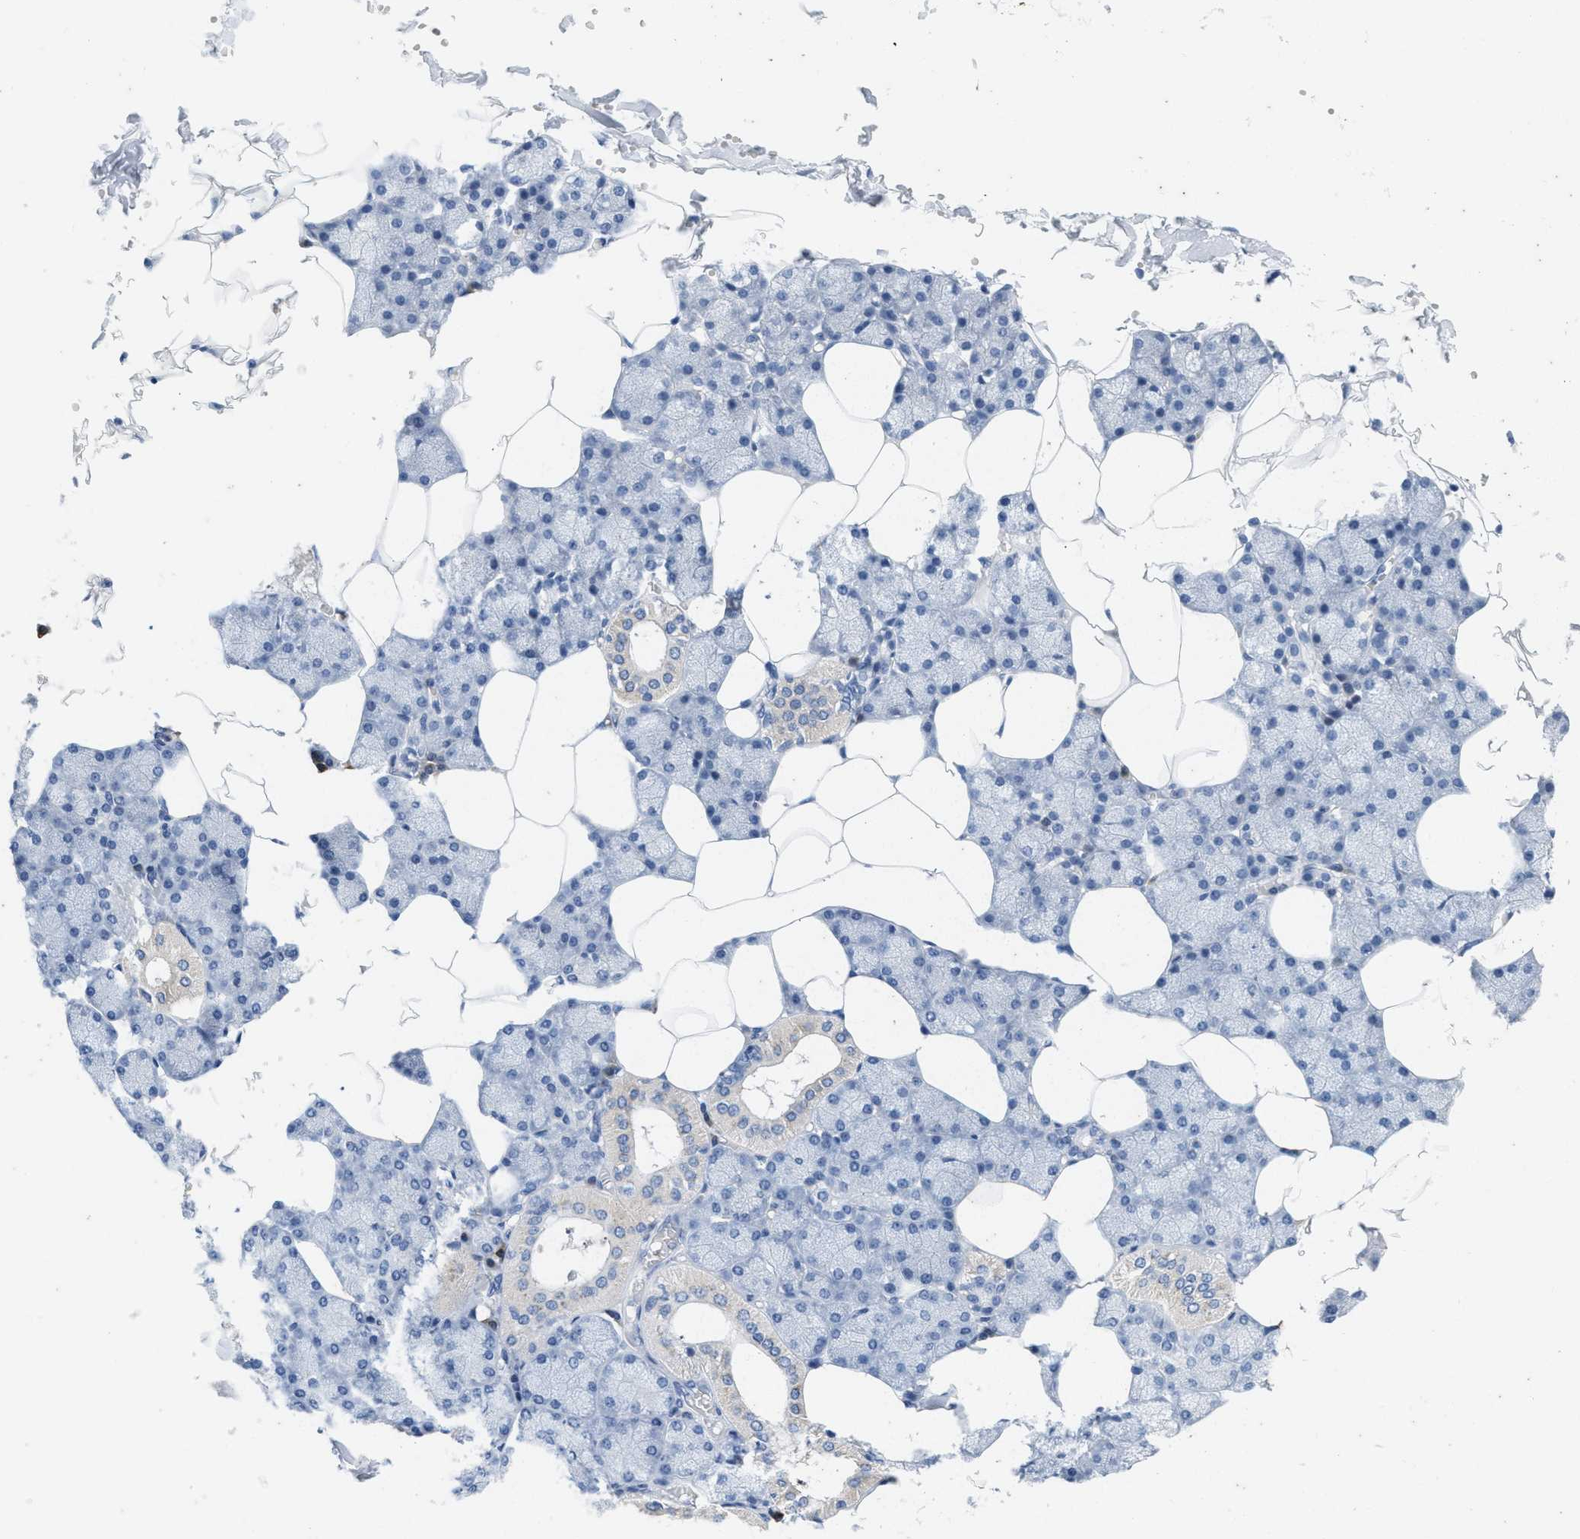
{"staining": {"intensity": "negative", "quantity": "none", "location": "none"}, "tissue": "salivary gland", "cell_type": "Glandular cells", "image_type": "normal", "snomed": [{"axis": "morphology", "description": "Normal tissue, NOS"}, {"axis": "topography", "description": "Salivary gland"}], "caption": "An IHC photomicrograph of unremarkable salivary gland is shown. There is no staining in glandular cells of salivary gland. (DAB (3,3'-diaminobenzidine) IHC visualized using brightfield microscopy, high magnification).", "gene": "ABCB11", "patient": {"sex": "male", "age": 62}}